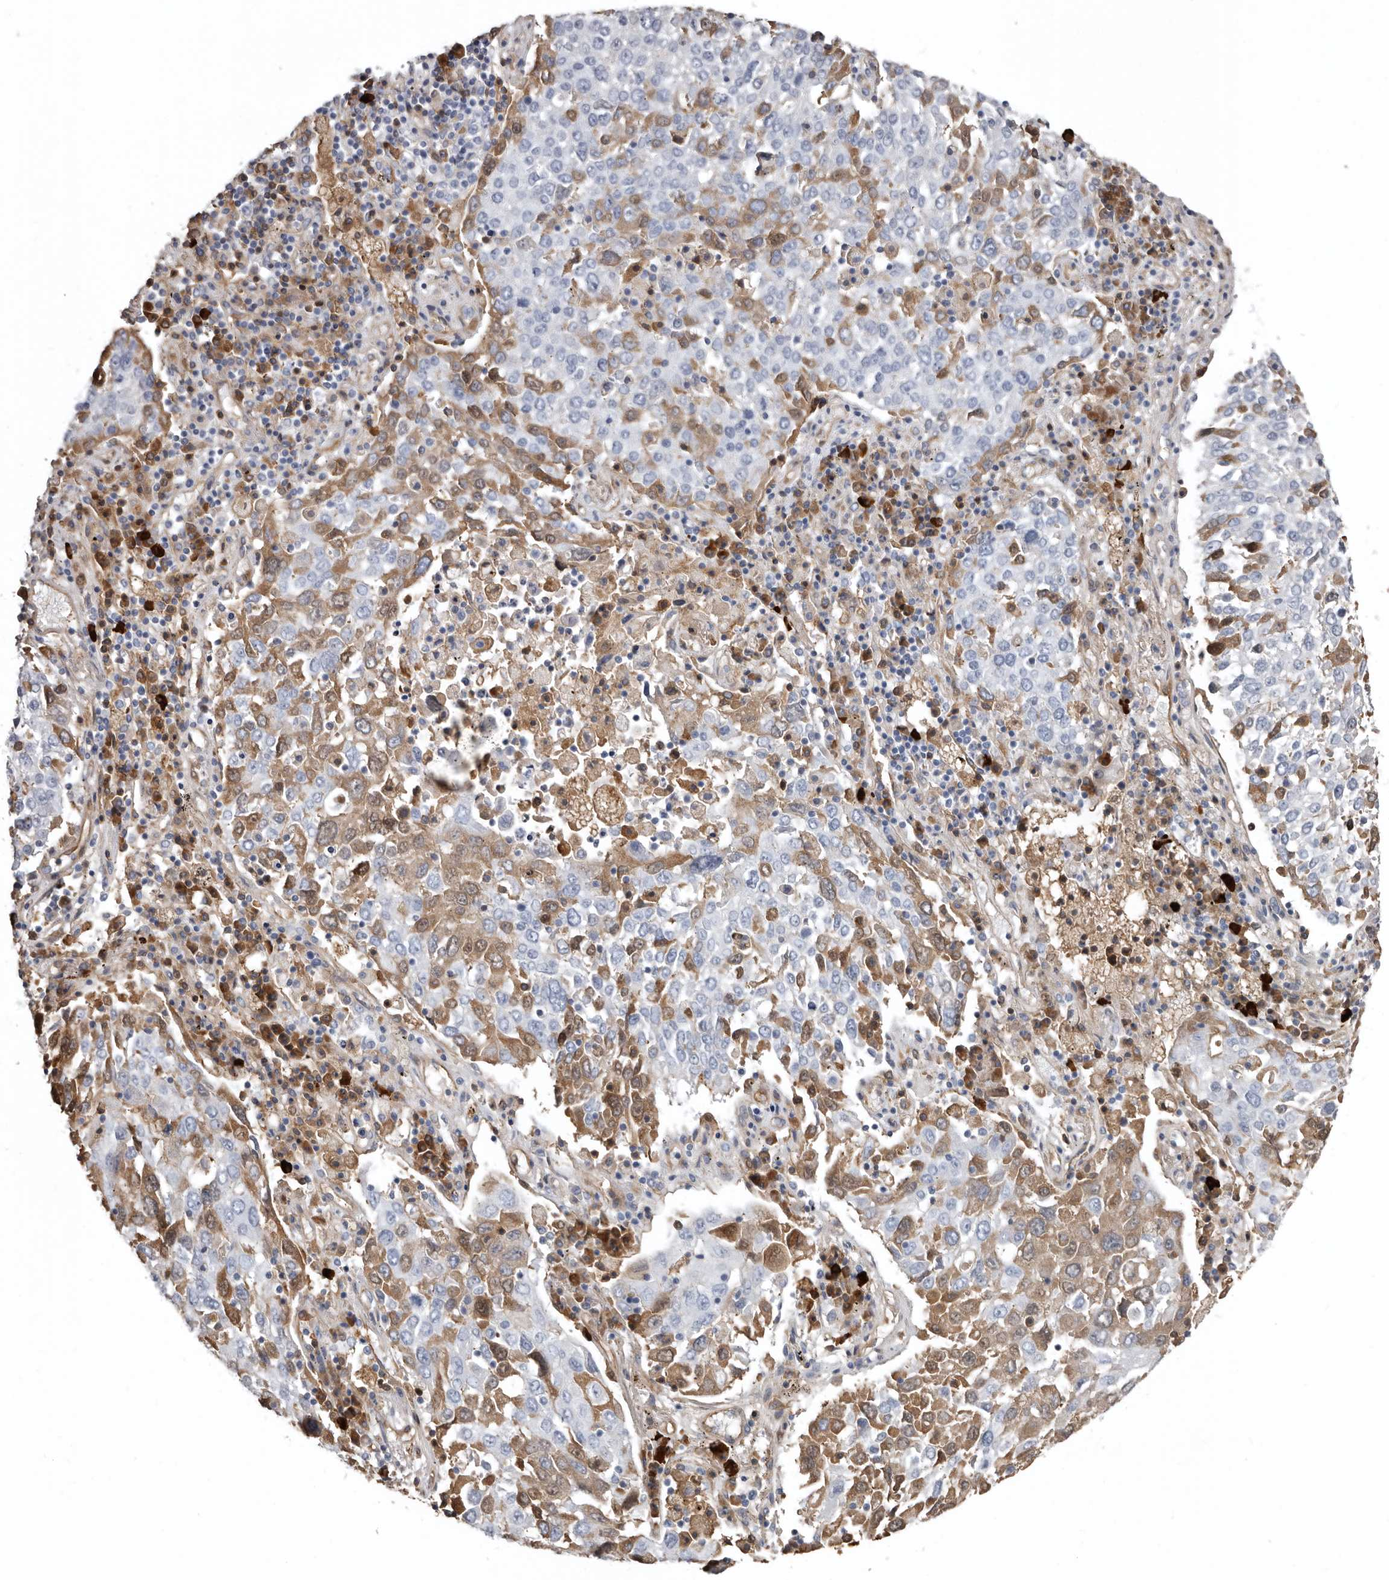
{"staining": {"intensity": "moderate", "quantity": "25%-75%", "location": "cytoplasmic/membranous"}, "tissue": "lung cancer", "cell_type": "Tumor cells", "image_type": "cancer", "snomed": [{"axis": "morphology", "description": "Squamous cell carcinoma, NOS"}, {"axis": "topography", "description": "Lung"}], "caption": "A brown stain highlights moderate cytoplasmic/membranous positivity of a protein in human lung cancer tumor cells.", "gene": "ZNF114", "patient": {"sex": "male", "age": 65}}